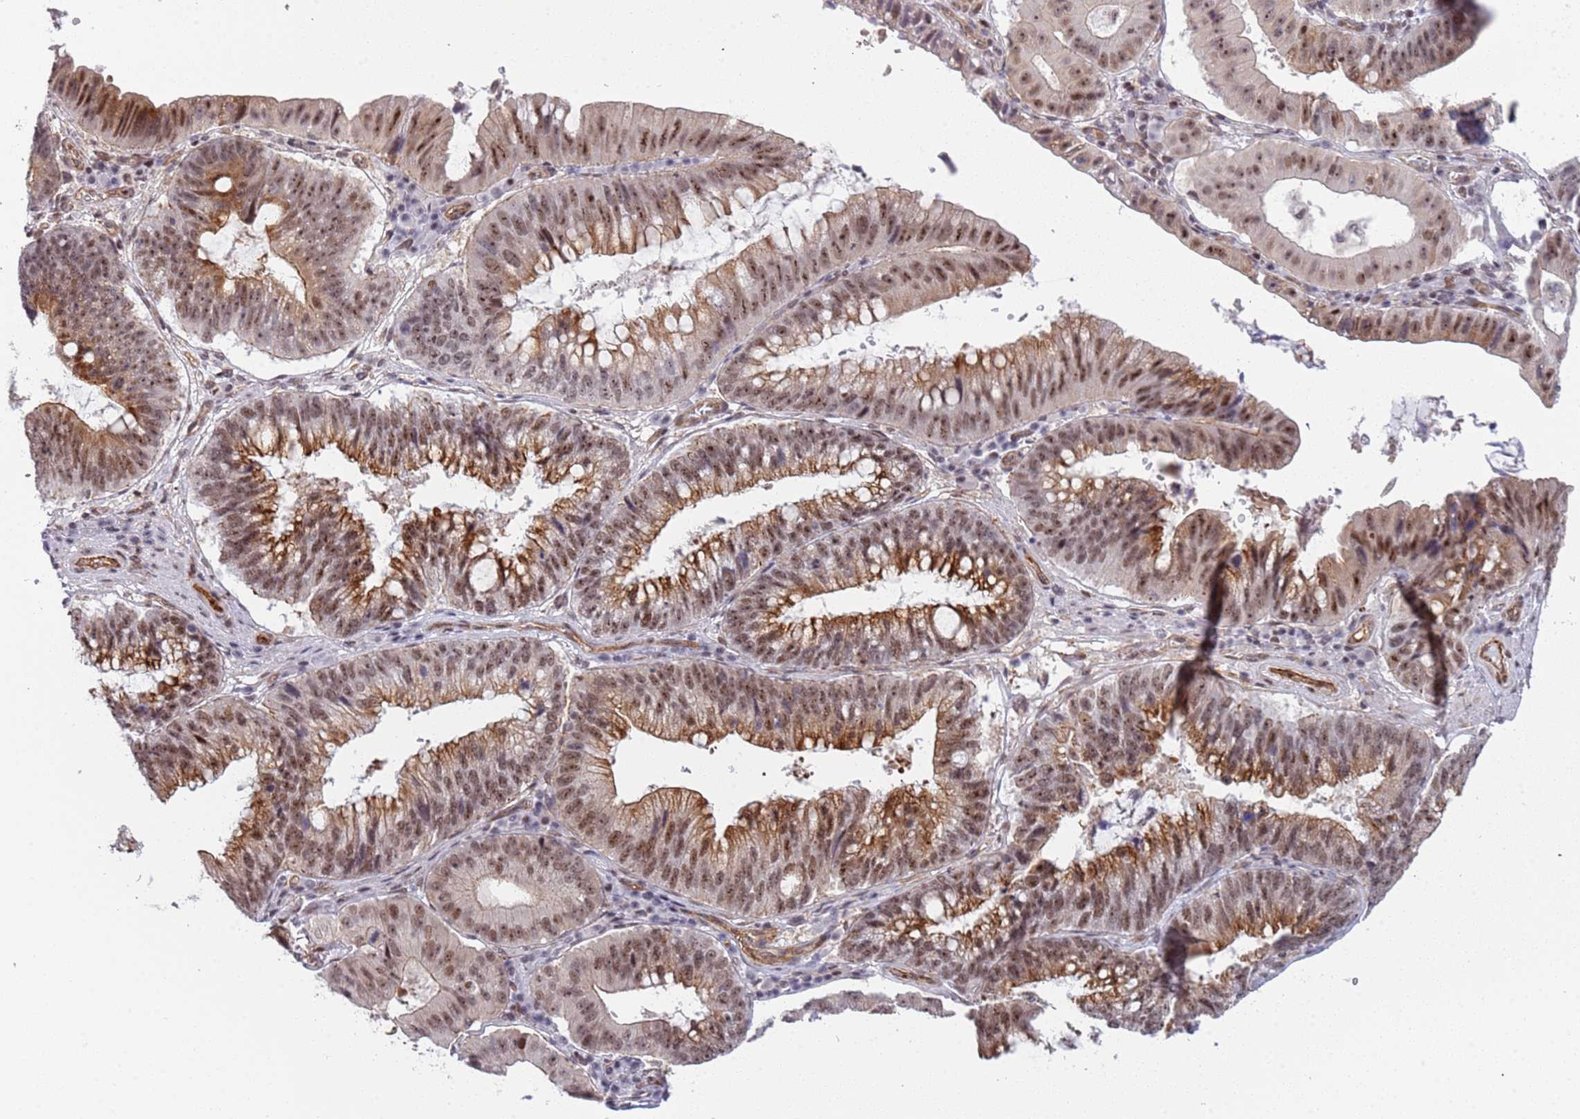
{"staining": {"intensity": "moderate", "quantity": ">75%", "location": "cytoplasmic/membranous,nuclear"}, "tissue": "stomach cancer", "cell_type": "Tumor cells", "image_type": "cancer", "snomed": [{"axis": "morphology", "description": "Adenocarcinoma, NOS"}, {"axis": "topography", "description": "Stomach"}], "caption": "Protein analysis of adenocarcinoma (stomach) tissue exhibits moderate cytoplasmic/membranous and nuclear expression in approximately >75% of tumor cells. The staining was performed using DAB (3,3'-diaminobenzidine), with brown indicating positive protein expression. Nuclei are stained blue with hematoxylin.", "gene": "LRMDA", "patient": {"sex": "male", "age": 59}}